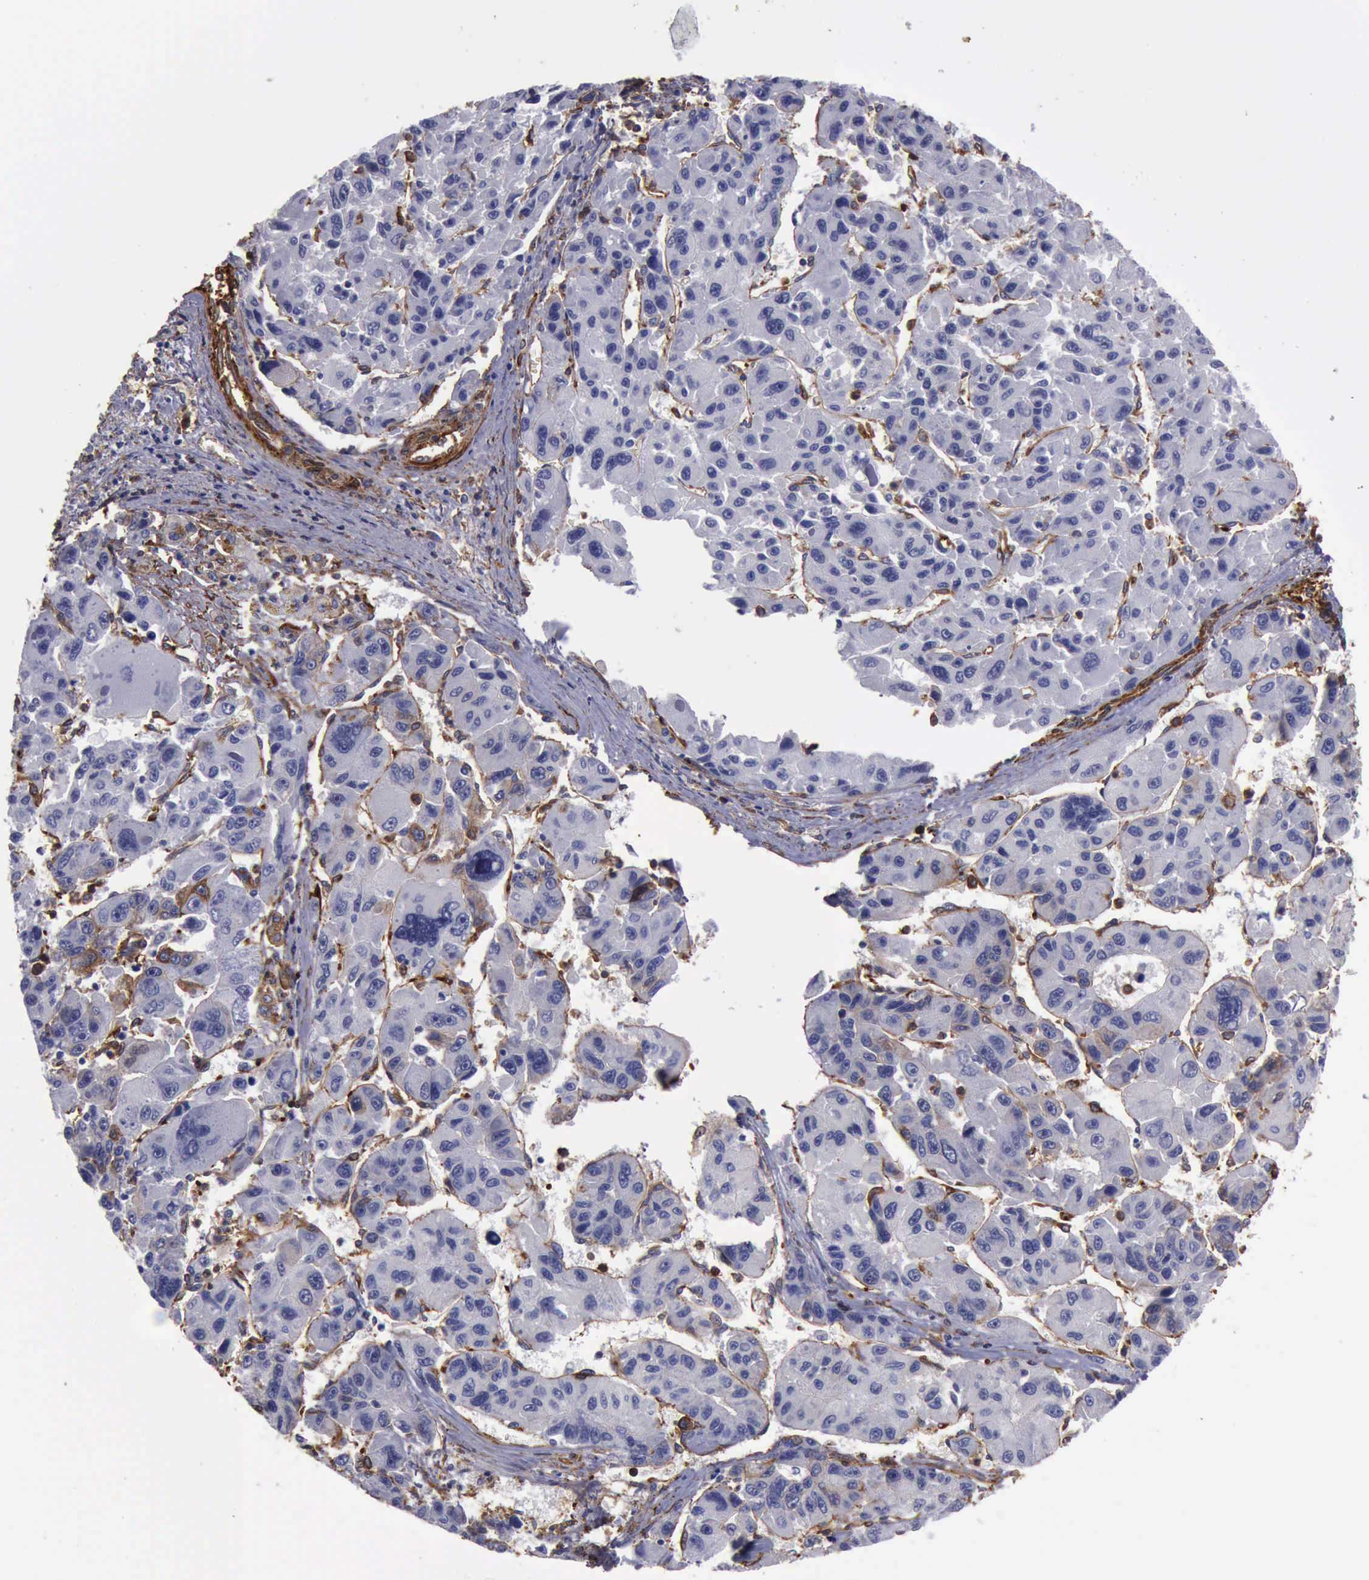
{"staining": {"intensity": "moderate", "quantity": "<25%", "location": "cytoplasmic/membranous"}, "tissue": "liver cancer", "cell_type": "Tumor cells", "image_type": "cancer", "snomed": [{"axis": "morphology", "description": "Carcinoma, Hepatocellular, NOS"}, {"axis": "topography", "description": "Liver"}], "caption": "Liver hepatocellular carcinoma stained for a protein (brown) displays moderate cytoplasmic/membranous positive positivity in about <25% of tumor cells.", "gene": "FLNA", "patient": {"sex": "male", "age": 64}}